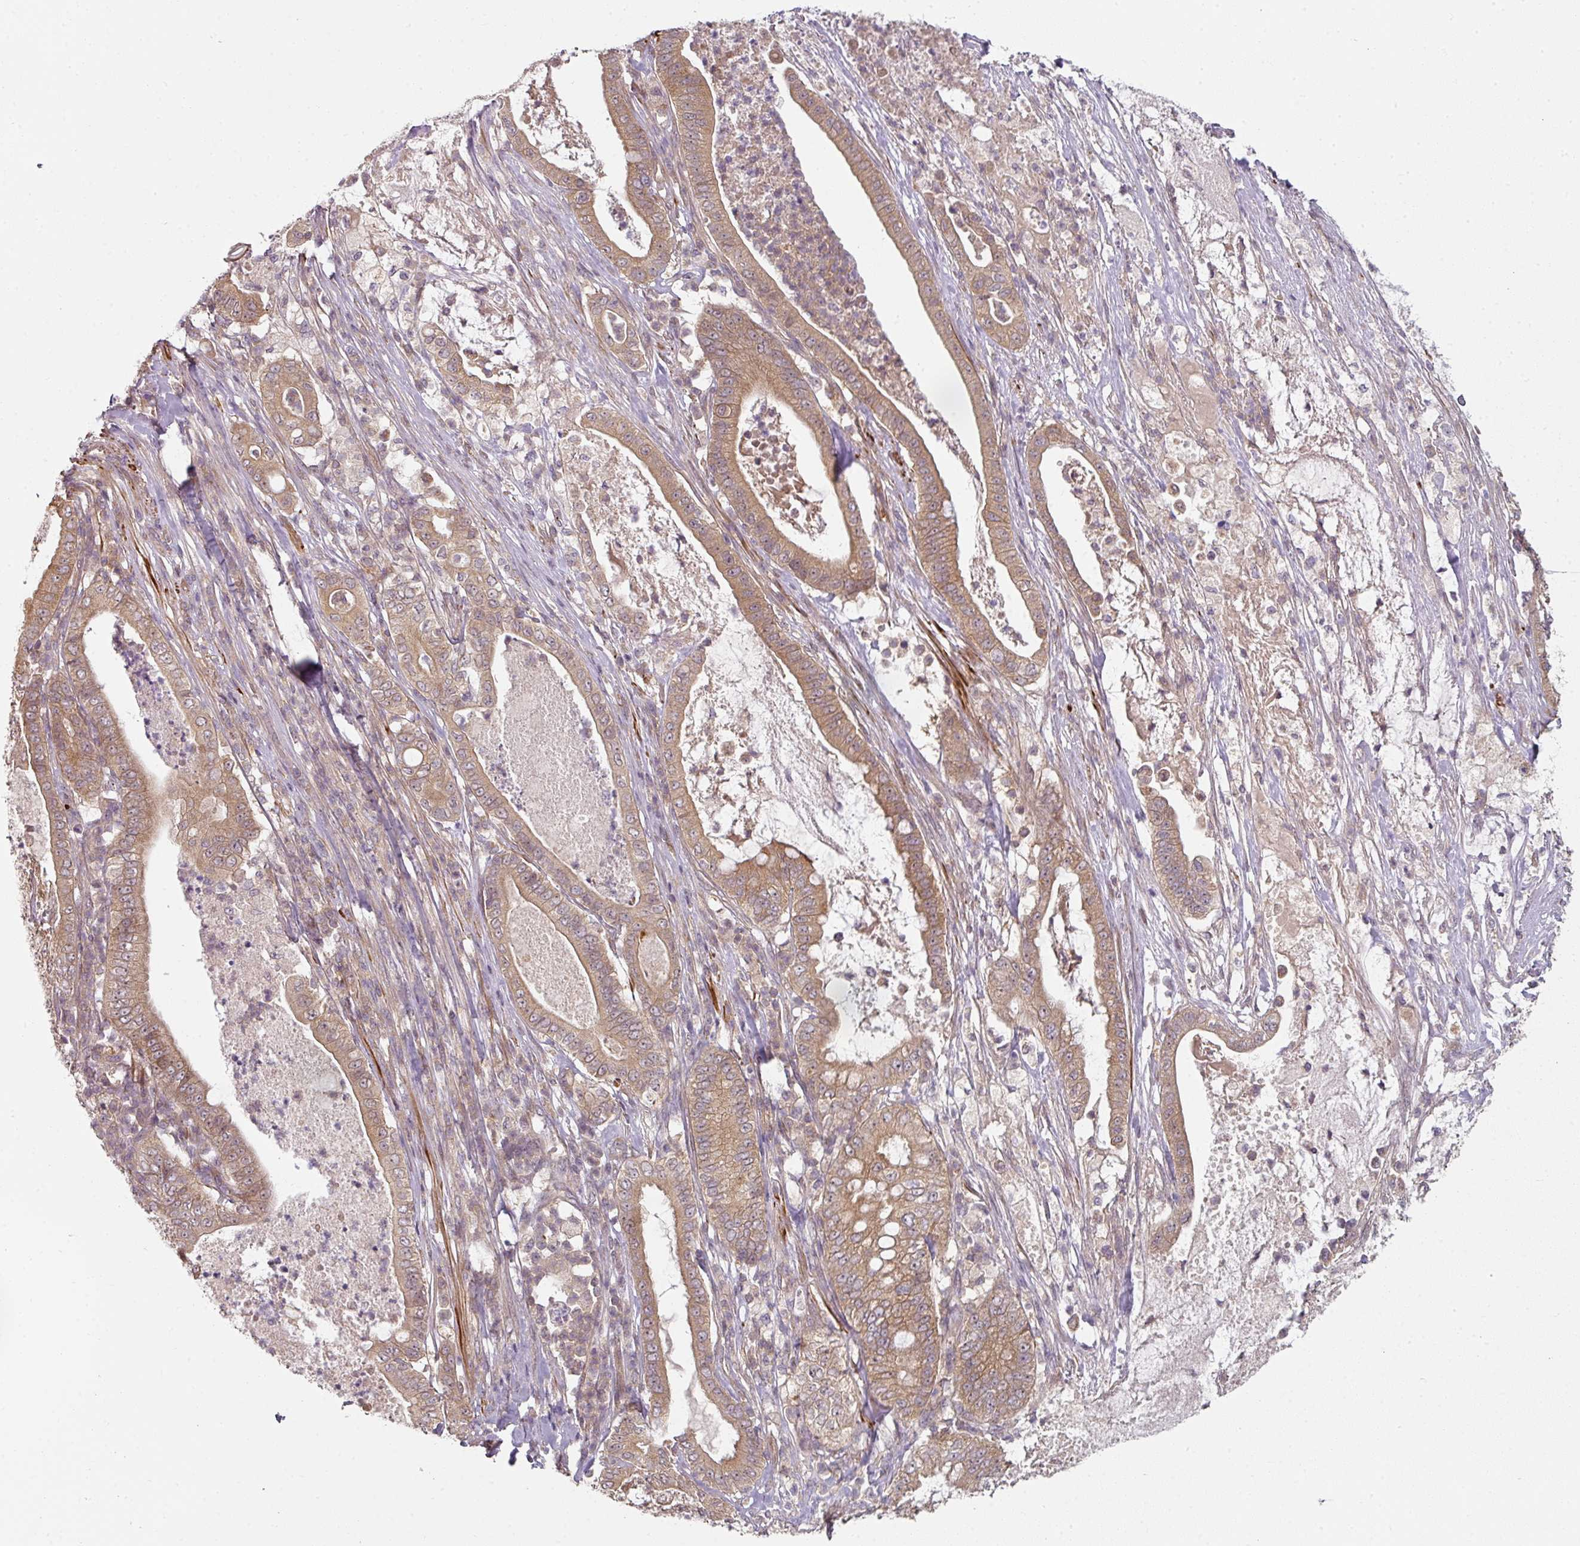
{"staining": {"intensity": "moderate", "quantity": ">75%", "location": "cytoplasmic/membranous"}, "tissue": "pancreatic cancer", "cell_type": "Tumor cells", "image_type": "cancer", "snomed": [{"axis": "morphology", "description": "Adenocarcinoma, NOS"}, {"axis": "topography", "description": "Pancreas"}], "caption": "Tumor cells reveal medium levels of moderate cytoplasmic/membranous expression in about >75% of cells in pancreatic cancer.", "gene": "MAP2K2", "patient": {"sex": "male", "age": 71}}